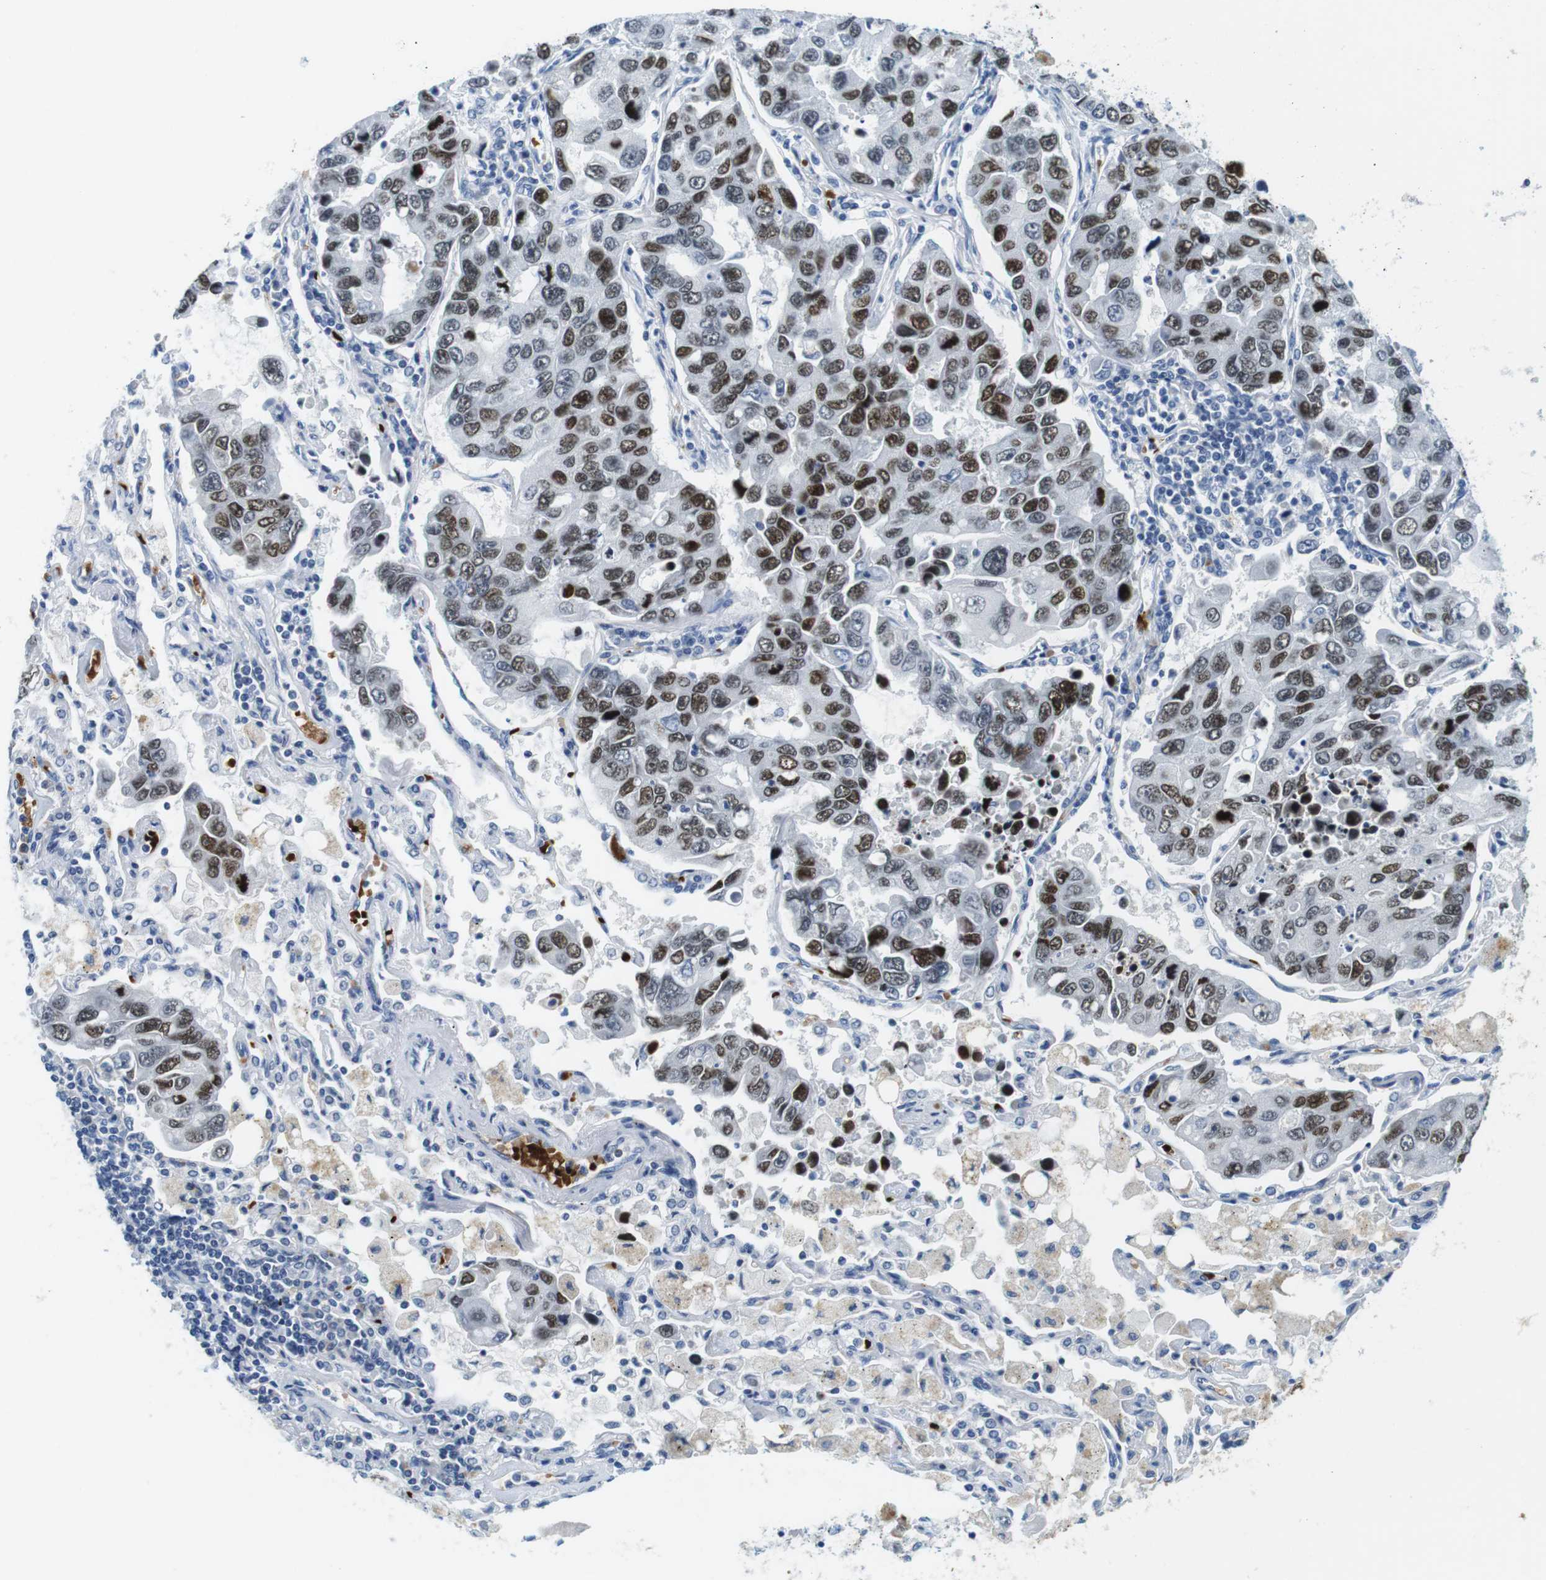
{"staining": {"intensity": "strong", "quantity": "25%-75%", "location": "nuclear"}, "tissue": "lung cancer", "cell_type": "Tumor cells", "image_type": "cancer", "snomed": [{"axis": "morphology", "description": "Adenocarcinoma, NOS"}, {"axis": "topography", "description": "Lung"}], "caption": "Human lung adenocarcinoma stained with a protein marker demonstrates strong staining in tumor cells.", "gene": "TFAP2C", "patient": {"sex": "male", "age": 64}}